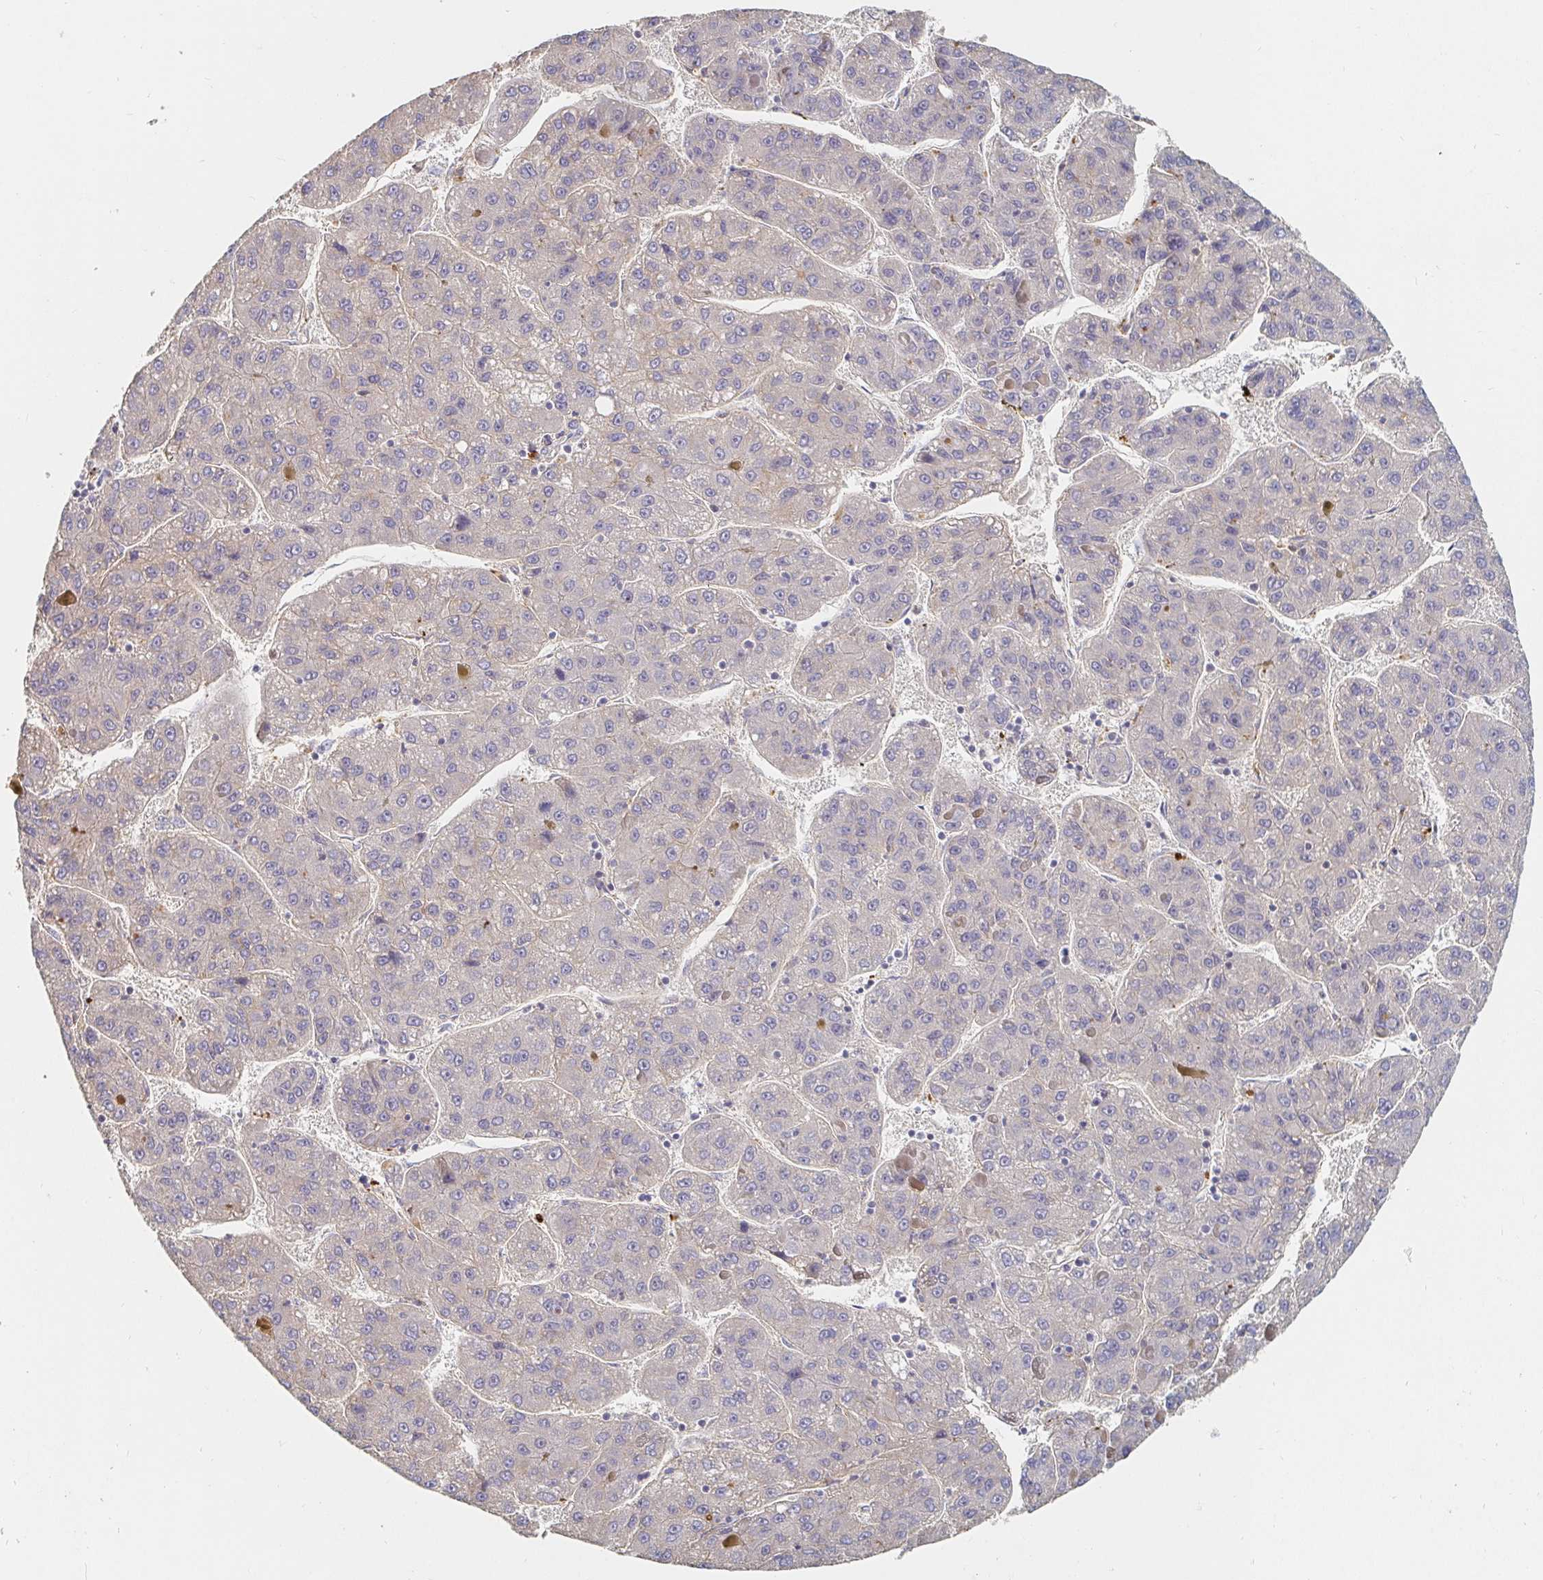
{"staining": {"intensity": "negative", "quantity": "none", "location": "none"}, "tissue": "liver cancer", "cell_type": "Tumor cells", "image_type": "cancer", "snomed": [{"axis": "morphology", "description": "Carcinoma, Hepatocellular, NOS"}, {"axis": "topography", "description": "Liver"}], "caption": "High power microscopy photomicrograph of an IHC histopathology image of liver hepatocellular carcinoma, revealing no significant expression in tumor cells.", "gene": "NME9", "patient": {"sex": "female", "age": 82}}